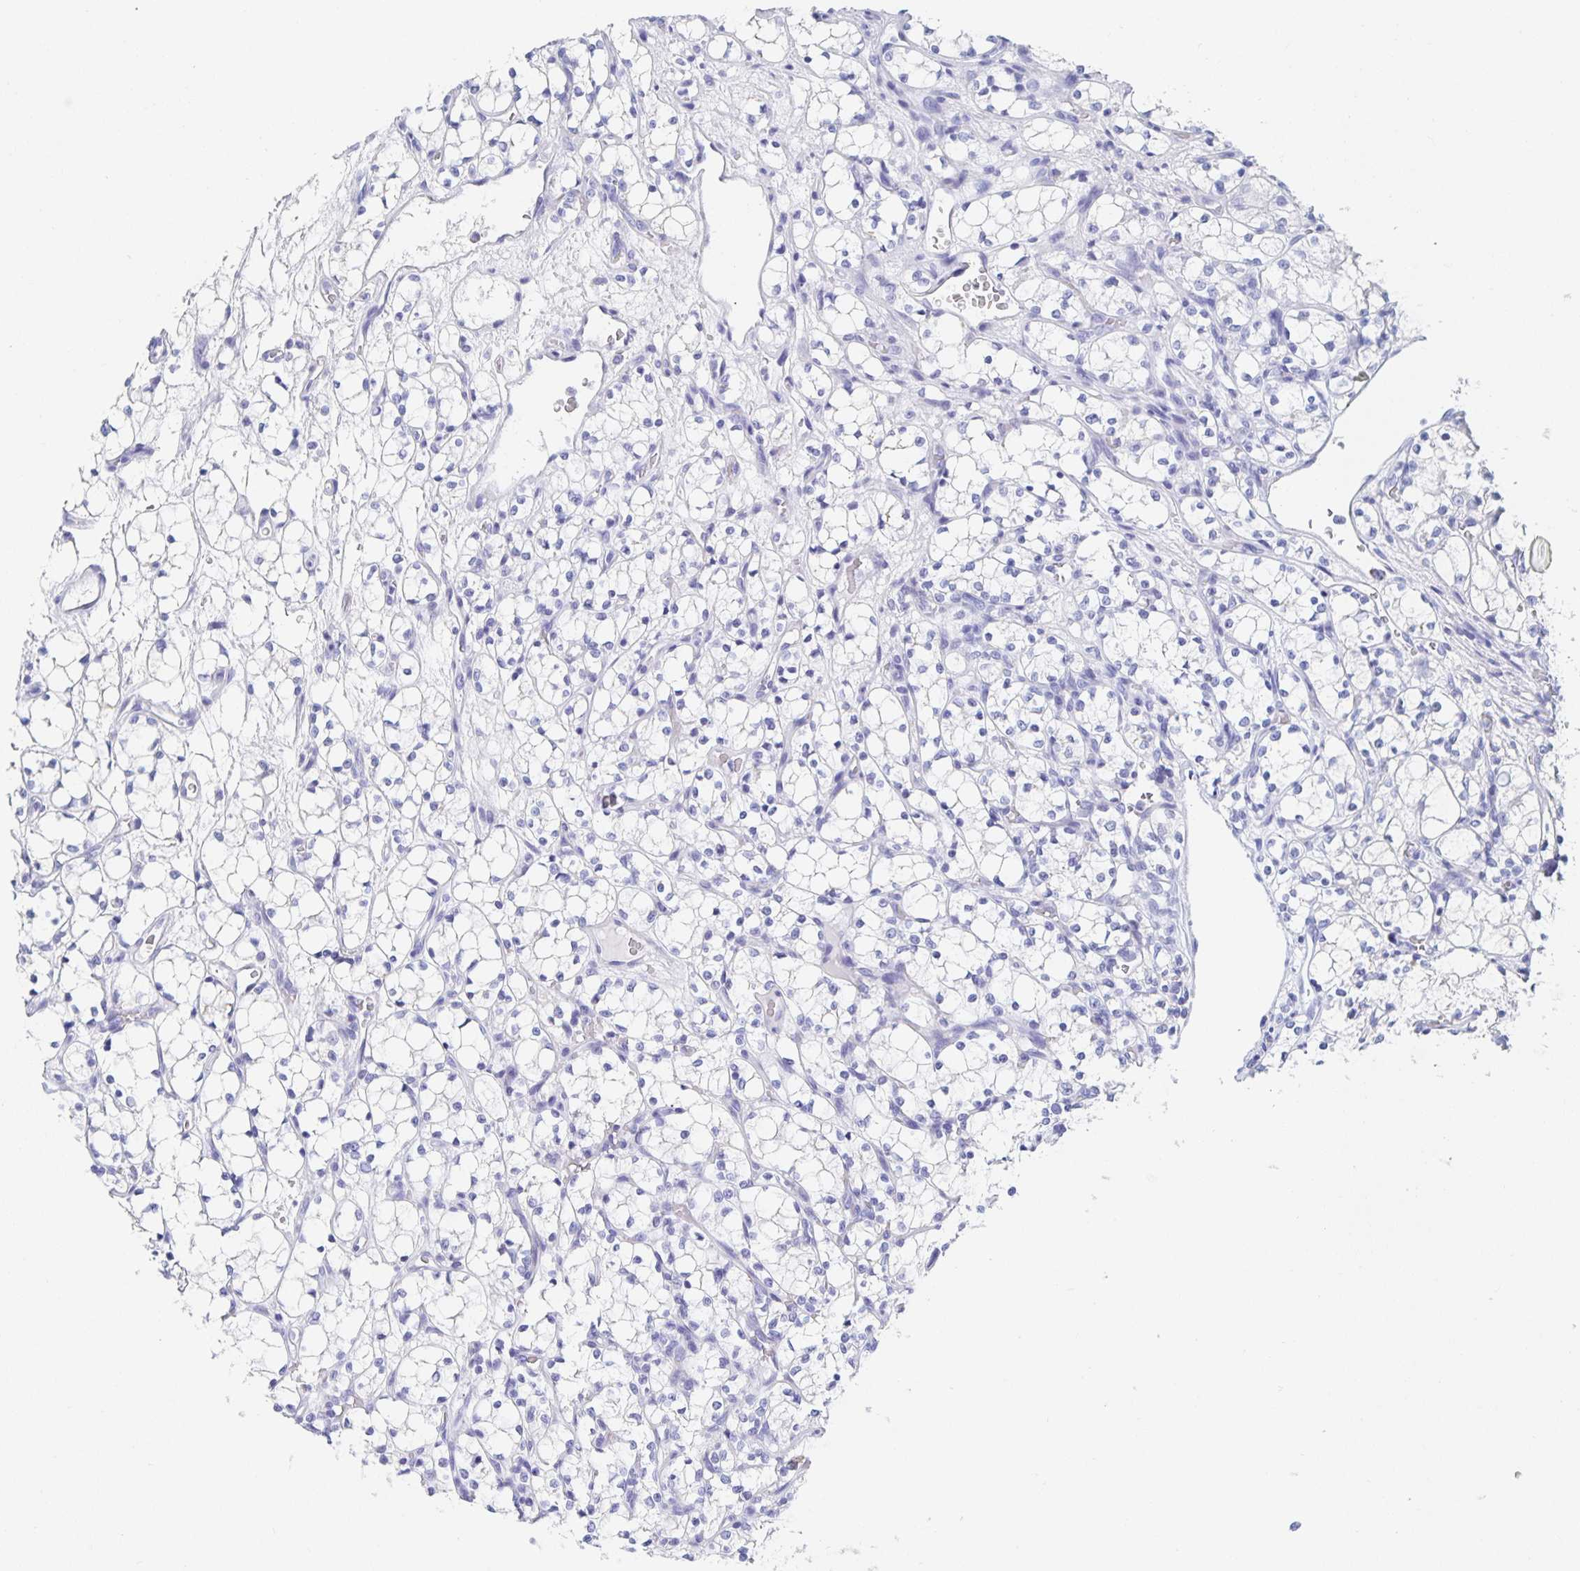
{"staining": {"intensity": "negative", "quantity": "none", "location": "none"}, "tissue": "renal cancer", "cell_type": "Tumor cells", "image_type": "cancer", "snomed": [{"axis": "morphology", "description": "Adenocarcinoma, NOS"}, {"axis": "topography", "description": "Kidney"}], "caption": "A photomicrograph of renal adenocarcinoma stained for a protein reveals no brown staining in tumor cells.", "gene": "DMBT1", "patient": {"sex": "female", "age": 69}}